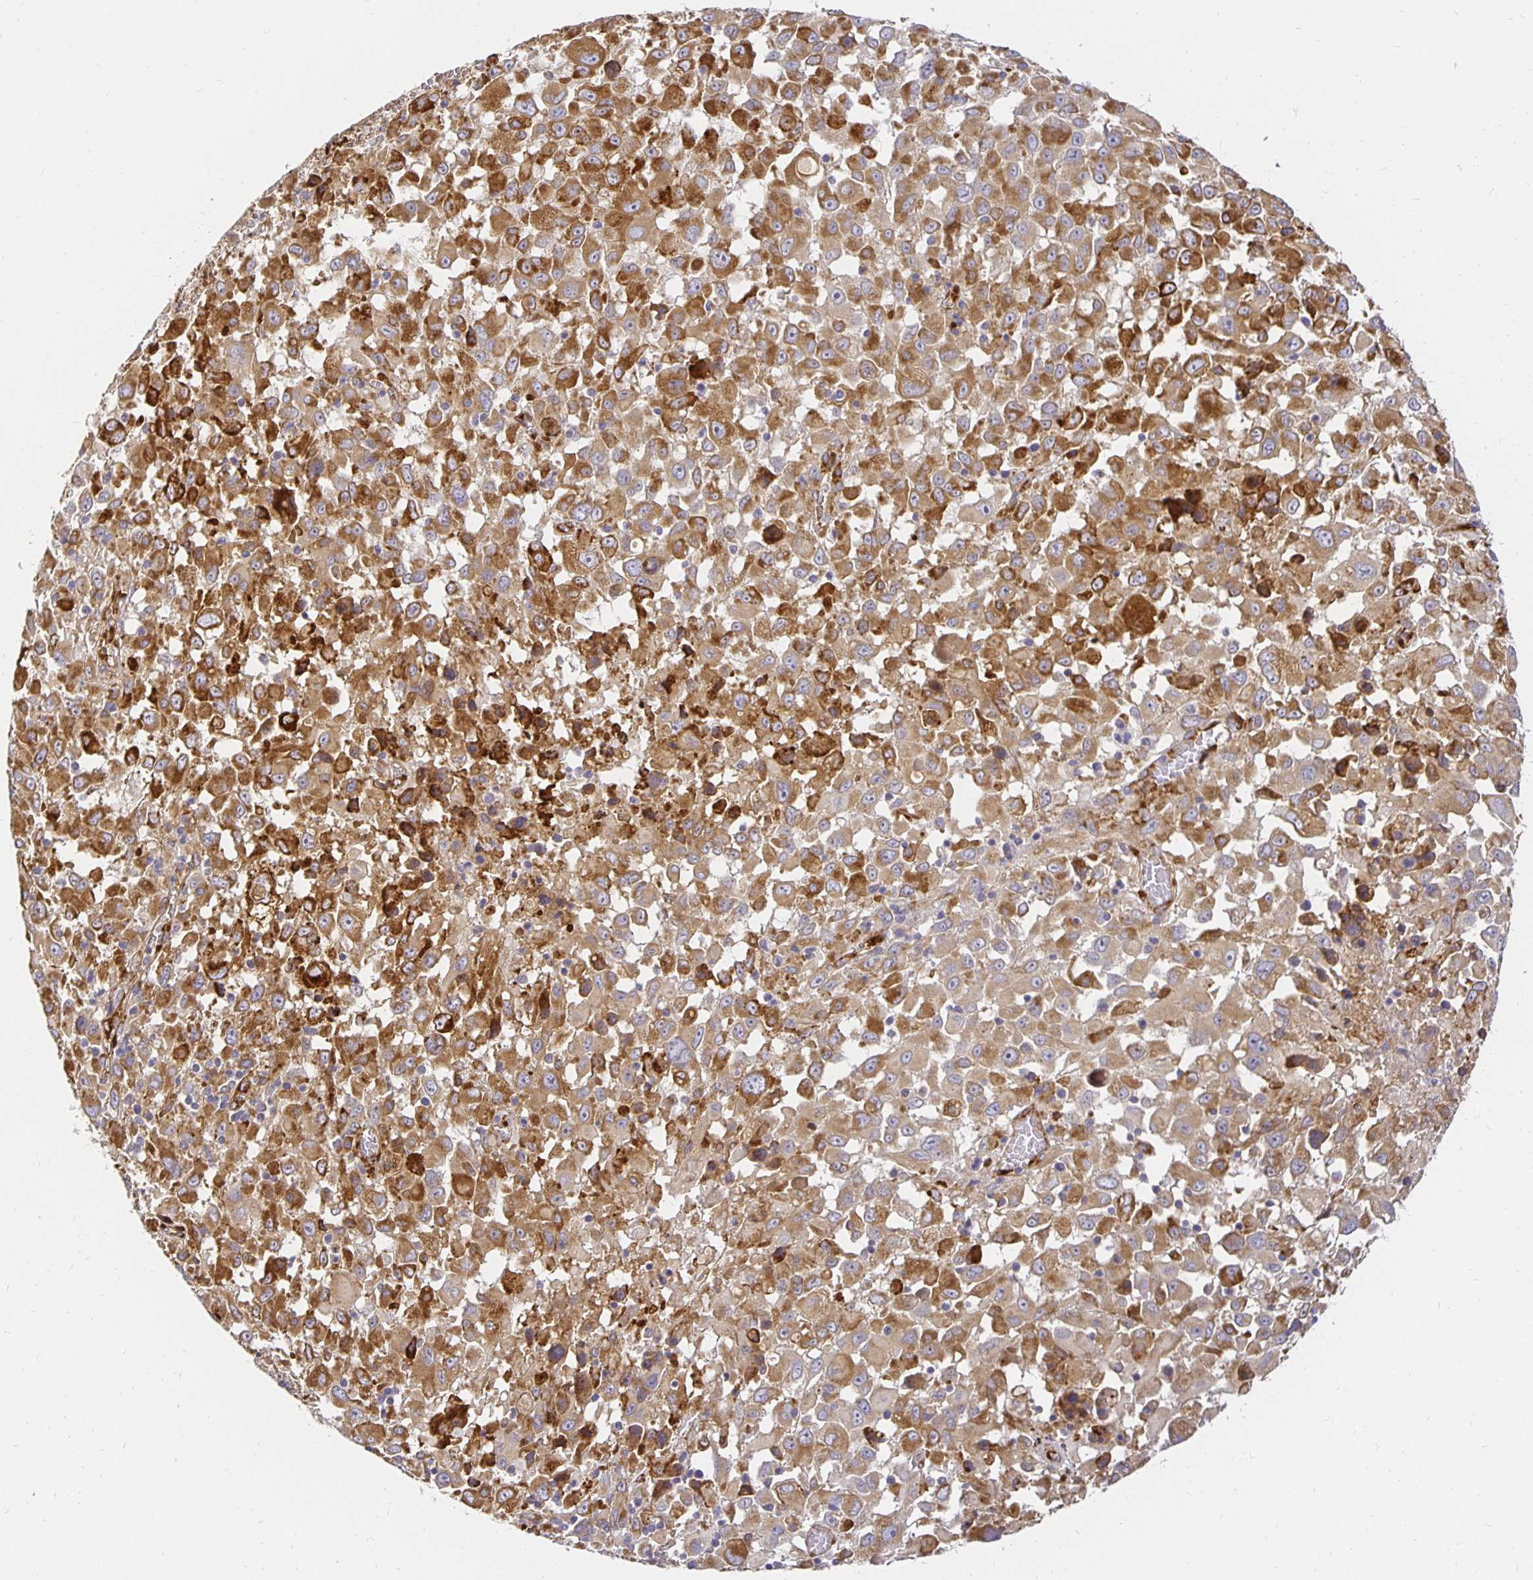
{"staining": {"intensity": "moderate", "quantity": ">75%", "location": "cytoplasmic/membranous"}, "tissue": "melanoma", "cell_type": "Tumor cells", "image_type": "cancer", "snomed": [{"axis": "morphology", "description": "Malignant melanoma, Metastatic site"}, {"axis": "topography", "description": "Soft tissue"}], "caption": "About >75% of tumor cells in human melanoma show moderate cytoplasmic/membranous protein staining as visualized by brown immunohistochemical staining.", "gene": "PLOD1", "patient": {"sex": "male", "age": 50}}